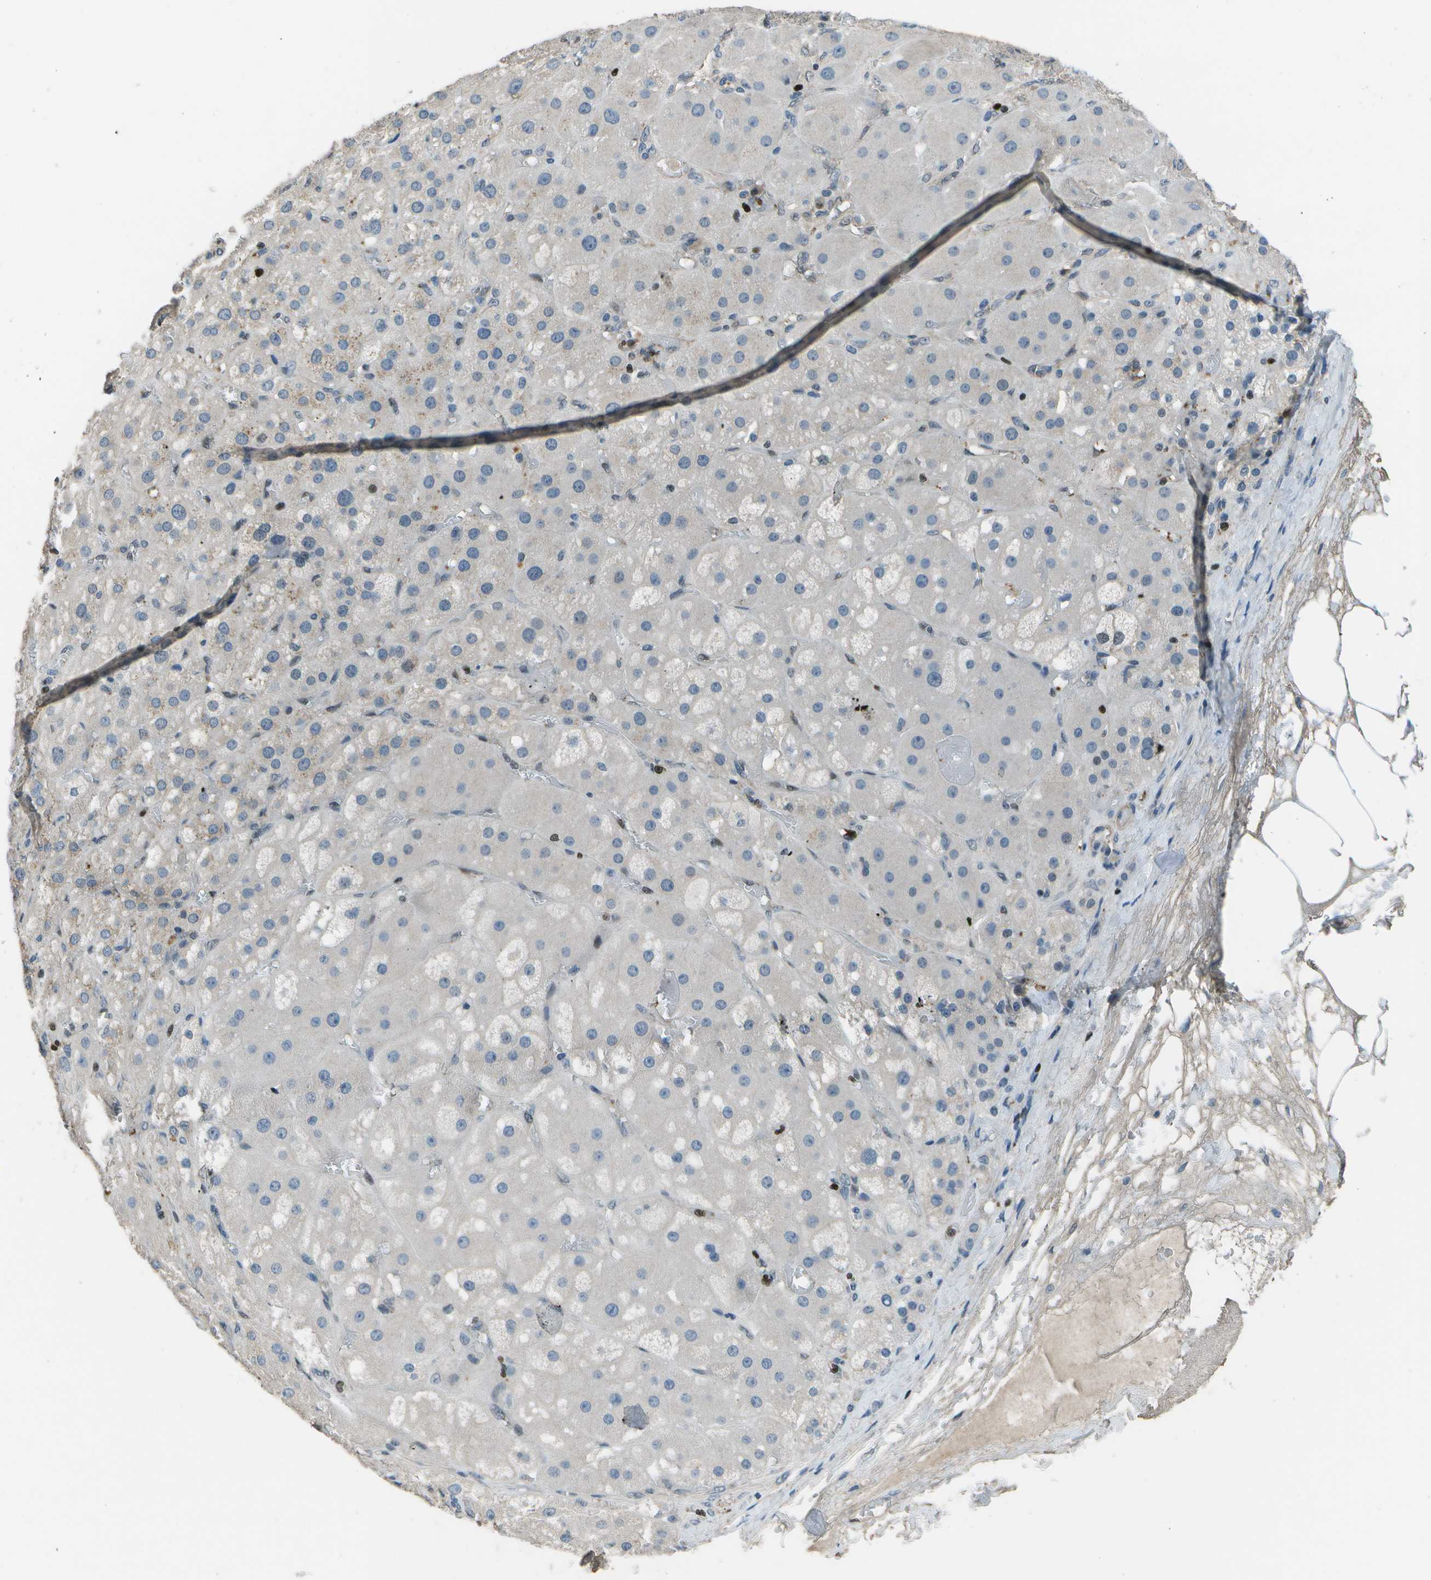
{"staining": {"intensity": "negative", "quantity": "none", "location": "none"}, "tissue": "adrenal gland", "cell_type": "Glandular cells", "image_type": "normal", "snomed": [{"axis": "morphology", "description": "Normal tissue, NOS"}, {"axis": "topography", "description": "Adrenal gland"}], "caption": "Adrenal gland was stained to show a protein in brown. There is no significant expression in glandular cells.", "gene": "PDLIM1", "patient": {"sex": "female", "age": 47}}